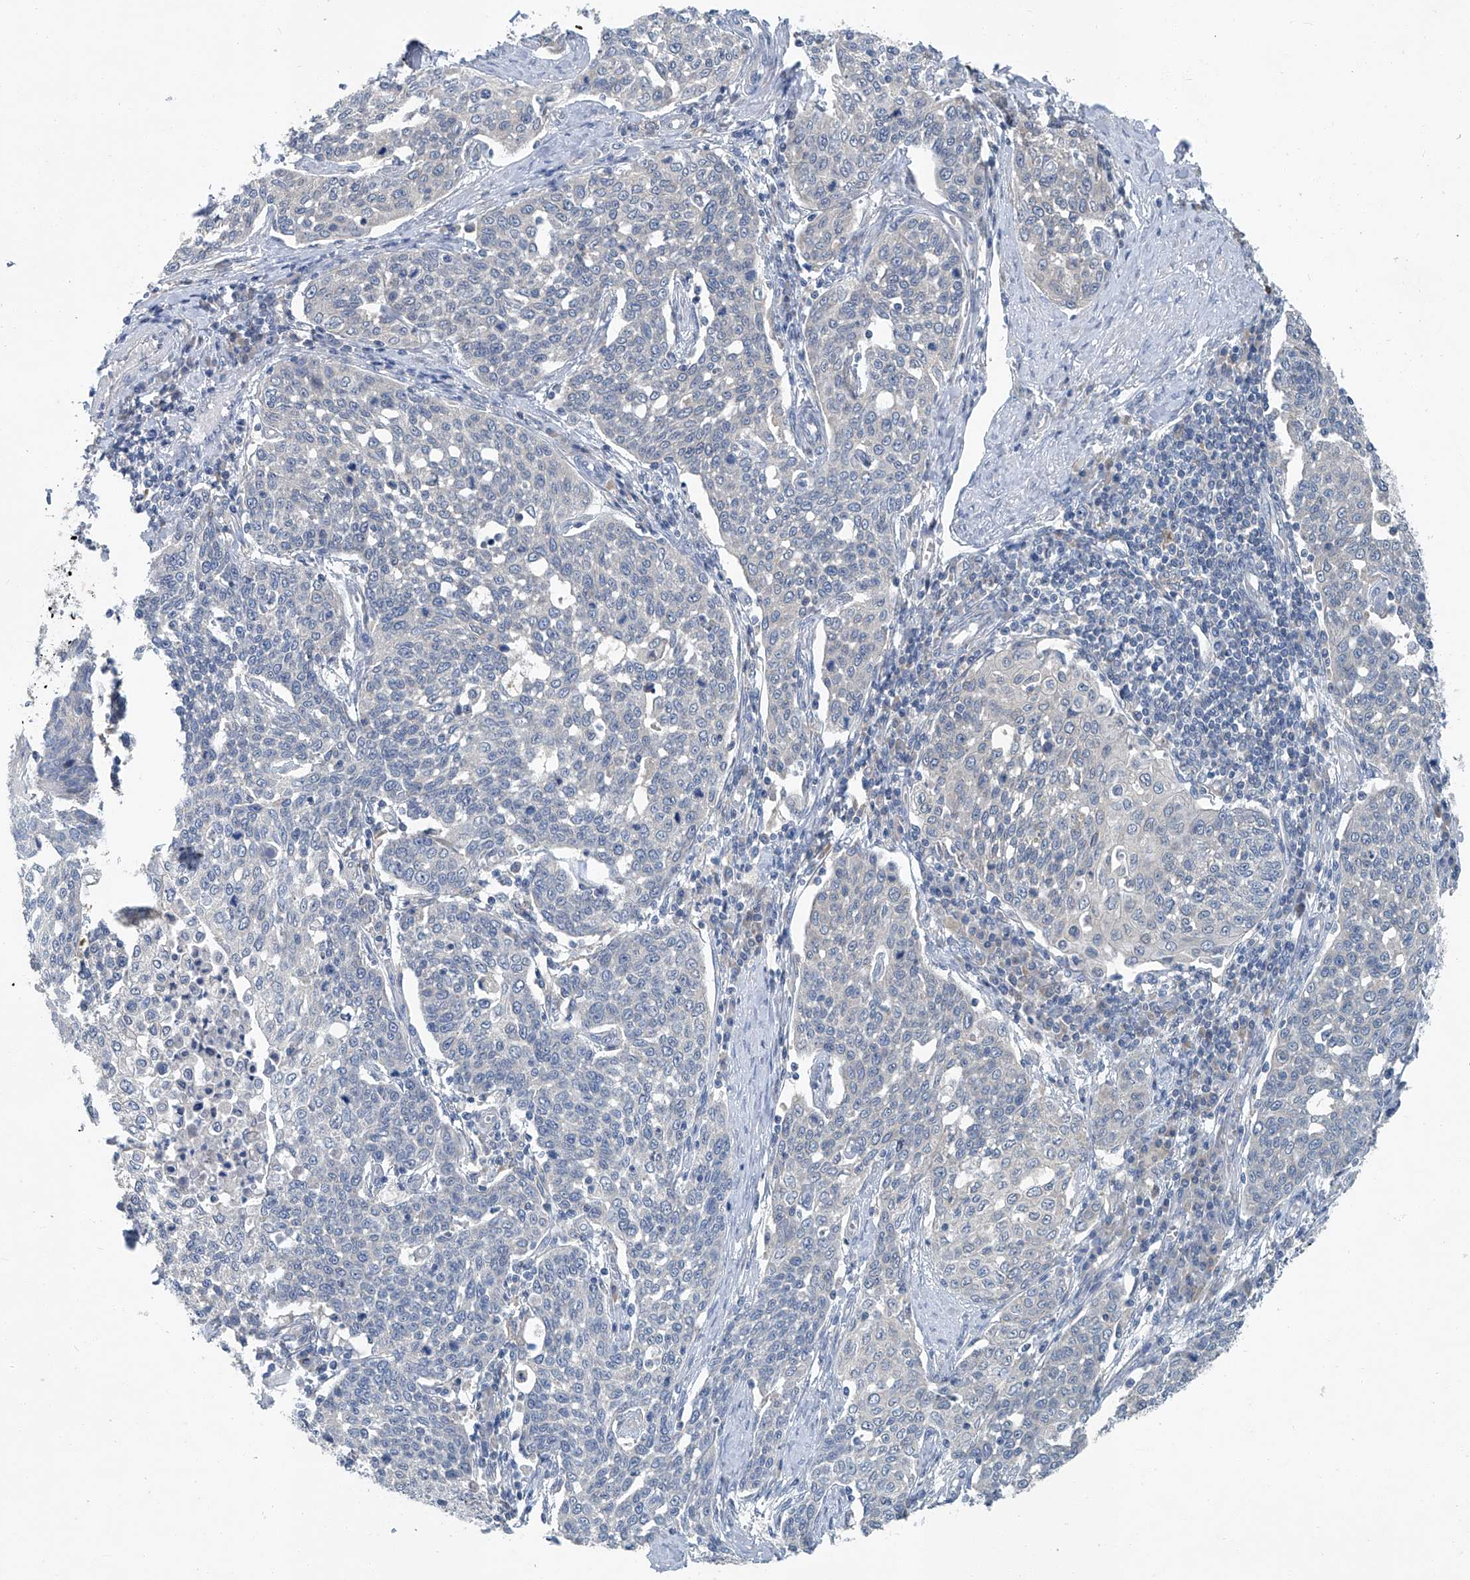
{"staining": {"intensity": "negative", "quantity": "none", "location": "none"}, "tissue": "cervical cancer", "cell_type": "Tumor cells", "image_type": "cancer", "snomed": [{"axis": "morphology", "description": "Squamous cell carcinoma, NOS"}, {"axis": "topography", "description": "Cervix"}], "caption": "This is an immunohistochemistry (IHC) photomicrograph of human cervical squamous cell carcinoma. There is no staining in tumor cells.", "gene": "ANKRD34A", "patient": {"sex": "female", "age": 34}}